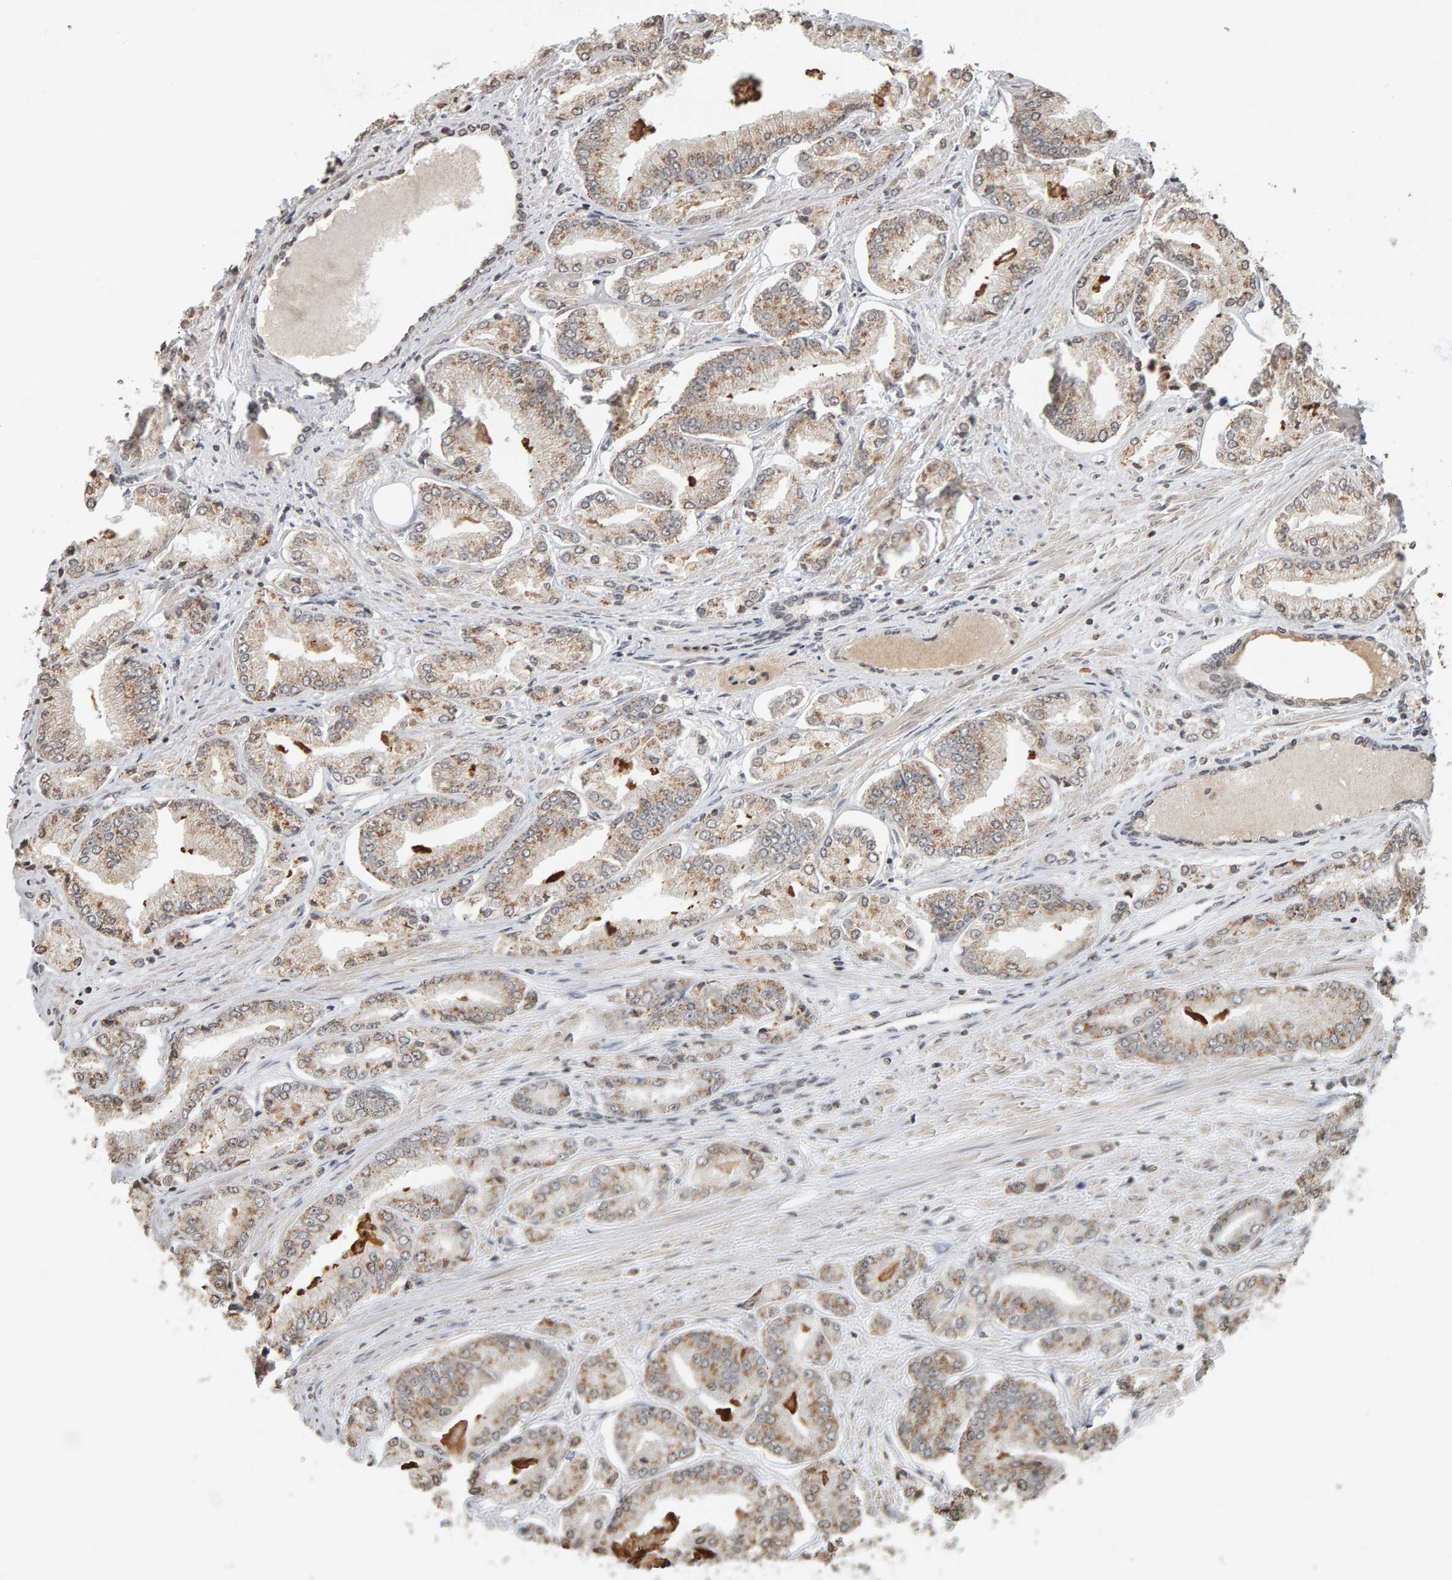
{"staining": {"intensity": "moderate", "quantity": "25%-75%", "location": "cytoplasmic/membranous"}, "tissue": "prostate cancer", "cell_type": "Tumor cells", "image_type": "cancer", "snomed": [{"axis": "morphology", "description": "Adenocarcinoma, Low grade"}, {"axis": "topography", "description": "Prostate"}], "caption": "About 25%-75% of tumor cells in prostate cancer (adenocarcinoma (low-grade)) show moderate cytoplasmic/membranous protein staining as visualized by brown immunohistochemical staining.", "gene": "AFF4", "patient": {"sex": "male", "age": 52}}